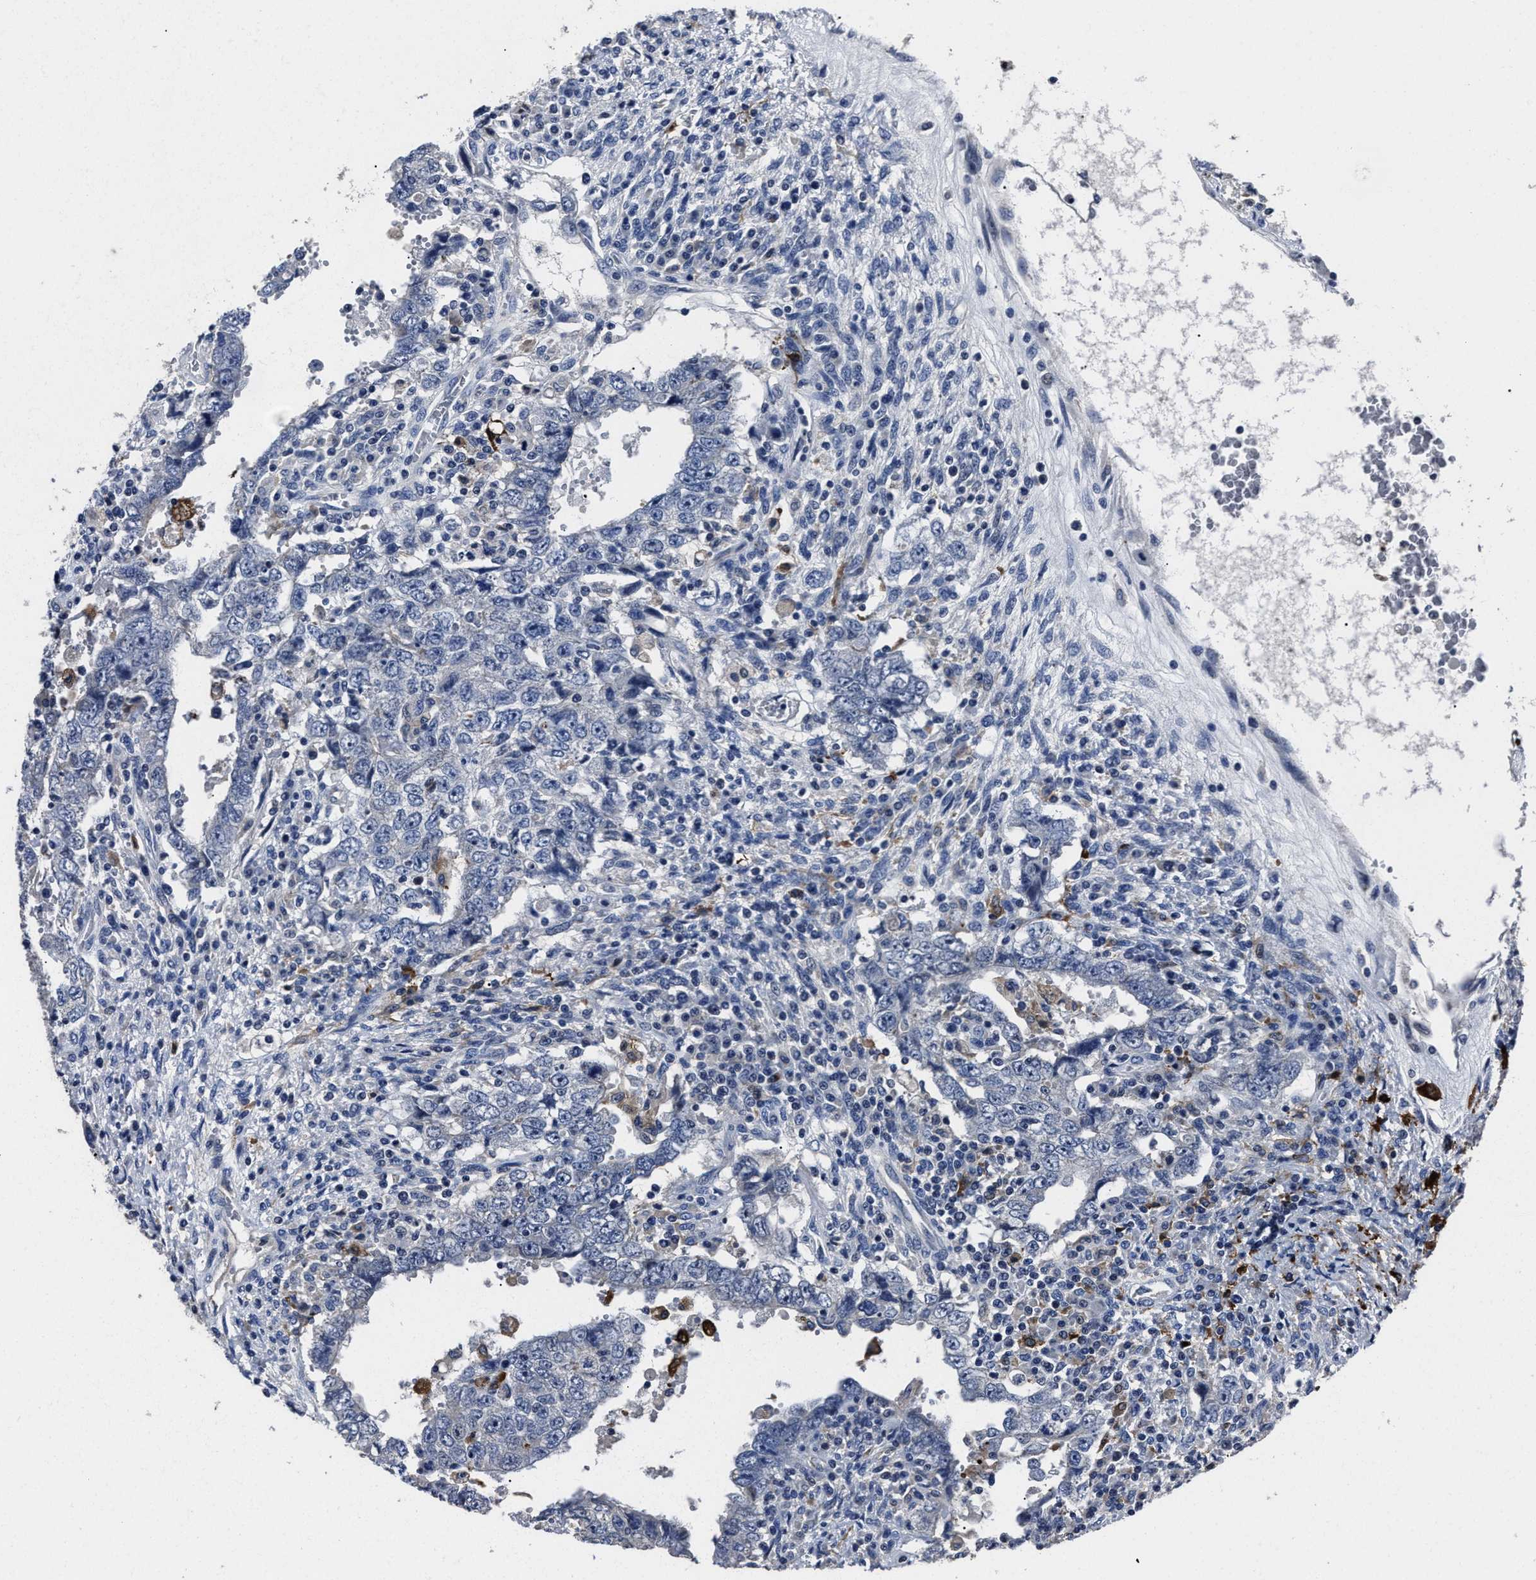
{"staining": {"intensity": "negative", "quantity": "none", "location": "none"}, "tissue": "testis cancer", "cell_type": "Tumor cells", "image_type": "cancer", "snomed": [{"axis": "morphology", "description": "Carcinoma, Embryonal, NOS"}, {"axis": "topography", "description": "Testis"}], "caption": "Photomicrograph shows no significant protein positivity in tumor cells of testis embryonal carcinoma.", "gene": "RSBN1L", "patient": {"sex": "male", "age": 26}}